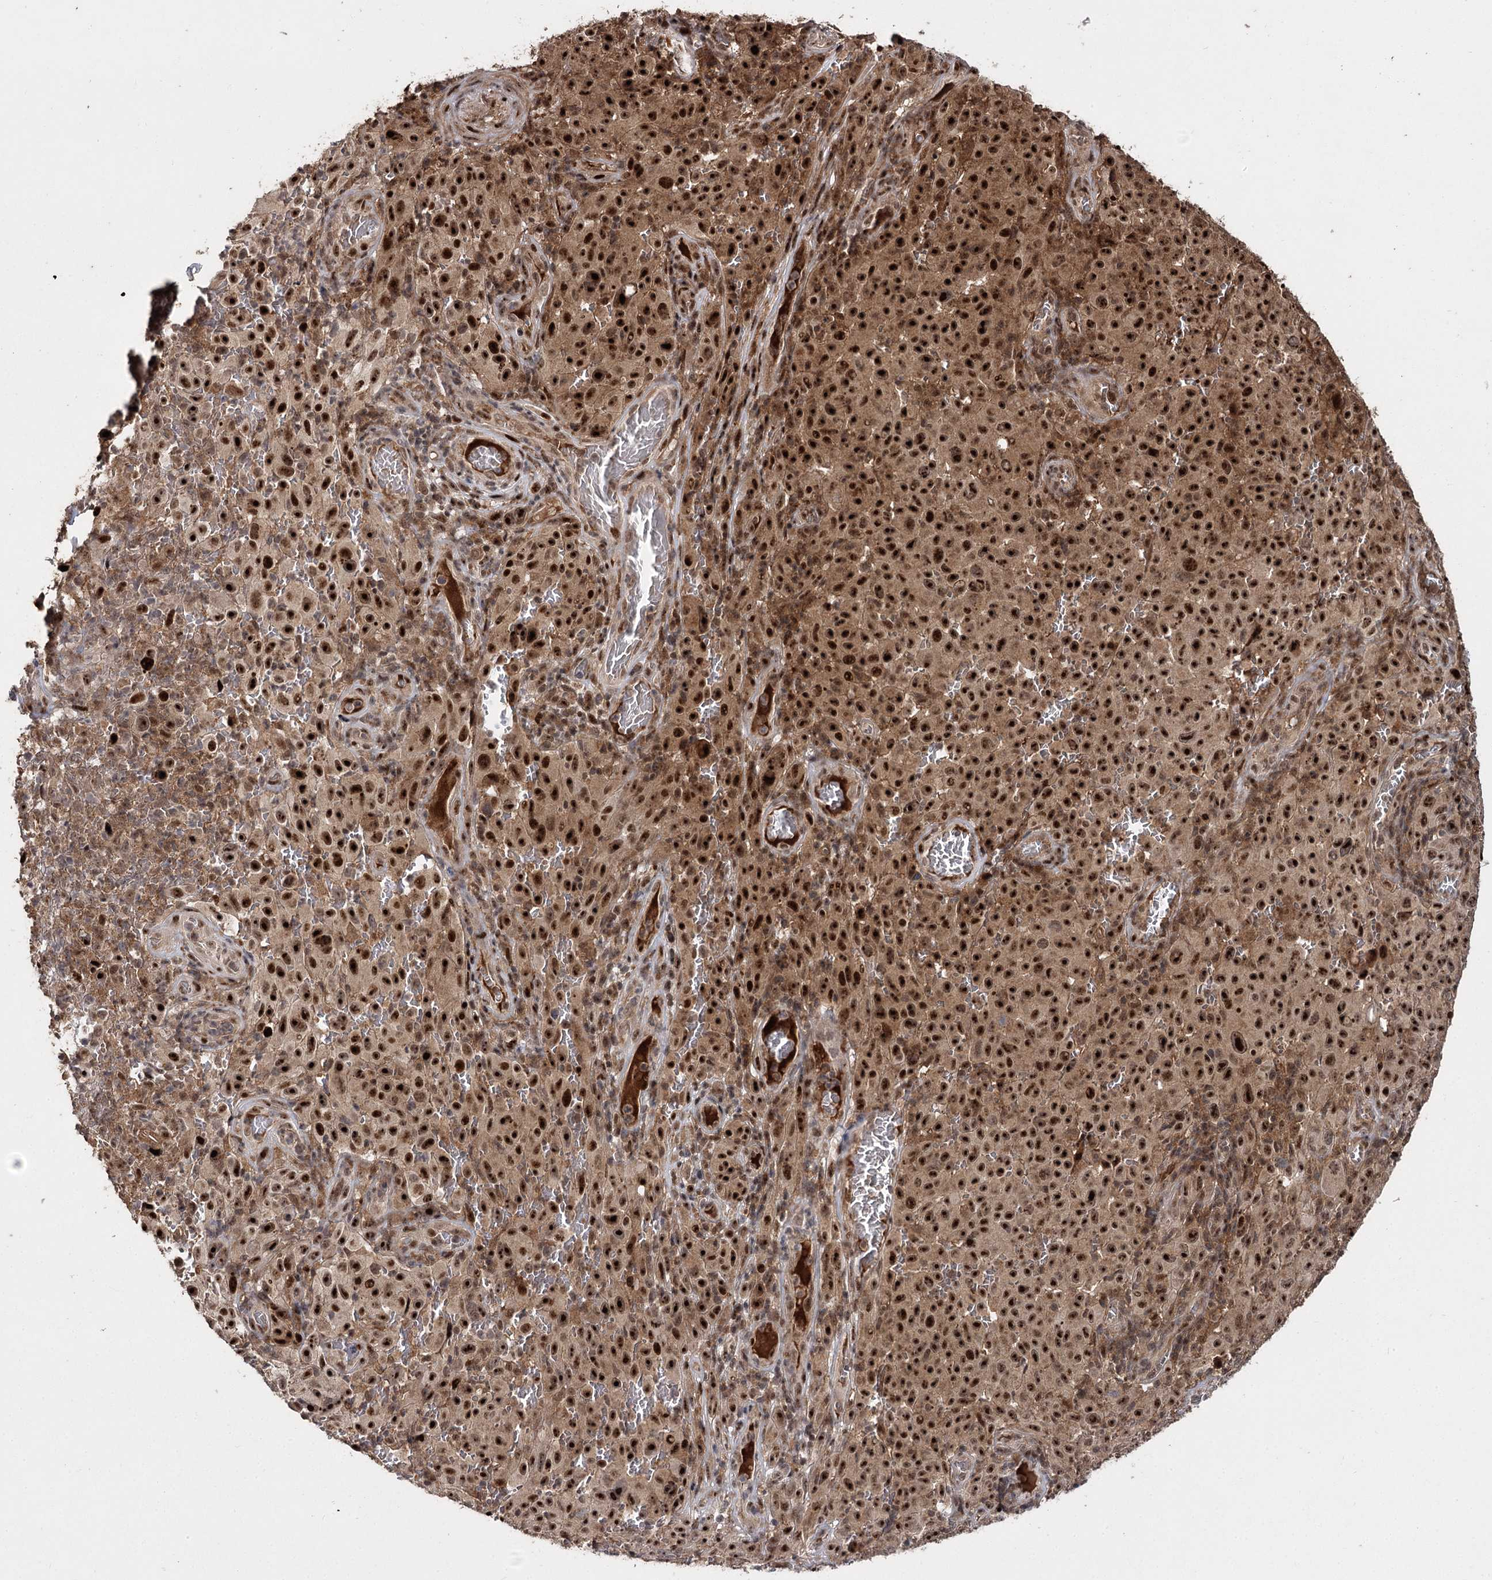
{"staining": {"intensity": "strong", "quantity": ">75%", "location": "cytoplasmic/membranous,nuclear"}, "tissue": "melanoma", "cell_type": "Tumor cells", "image_type": "cancer", "snomed": [{"axis": "morphology", "description": "Malignant melanoma, NOS"}, {"axis": "topography", "description": "Skin"}], "caption": "The micrograph shows staining of melanoma, revealing strong cytoplasmic/membranous and nuclear protein expression (brown color) within tumor cells.", "gene": "MKNK2", "patient": {"sex": "female", "age": 82}}